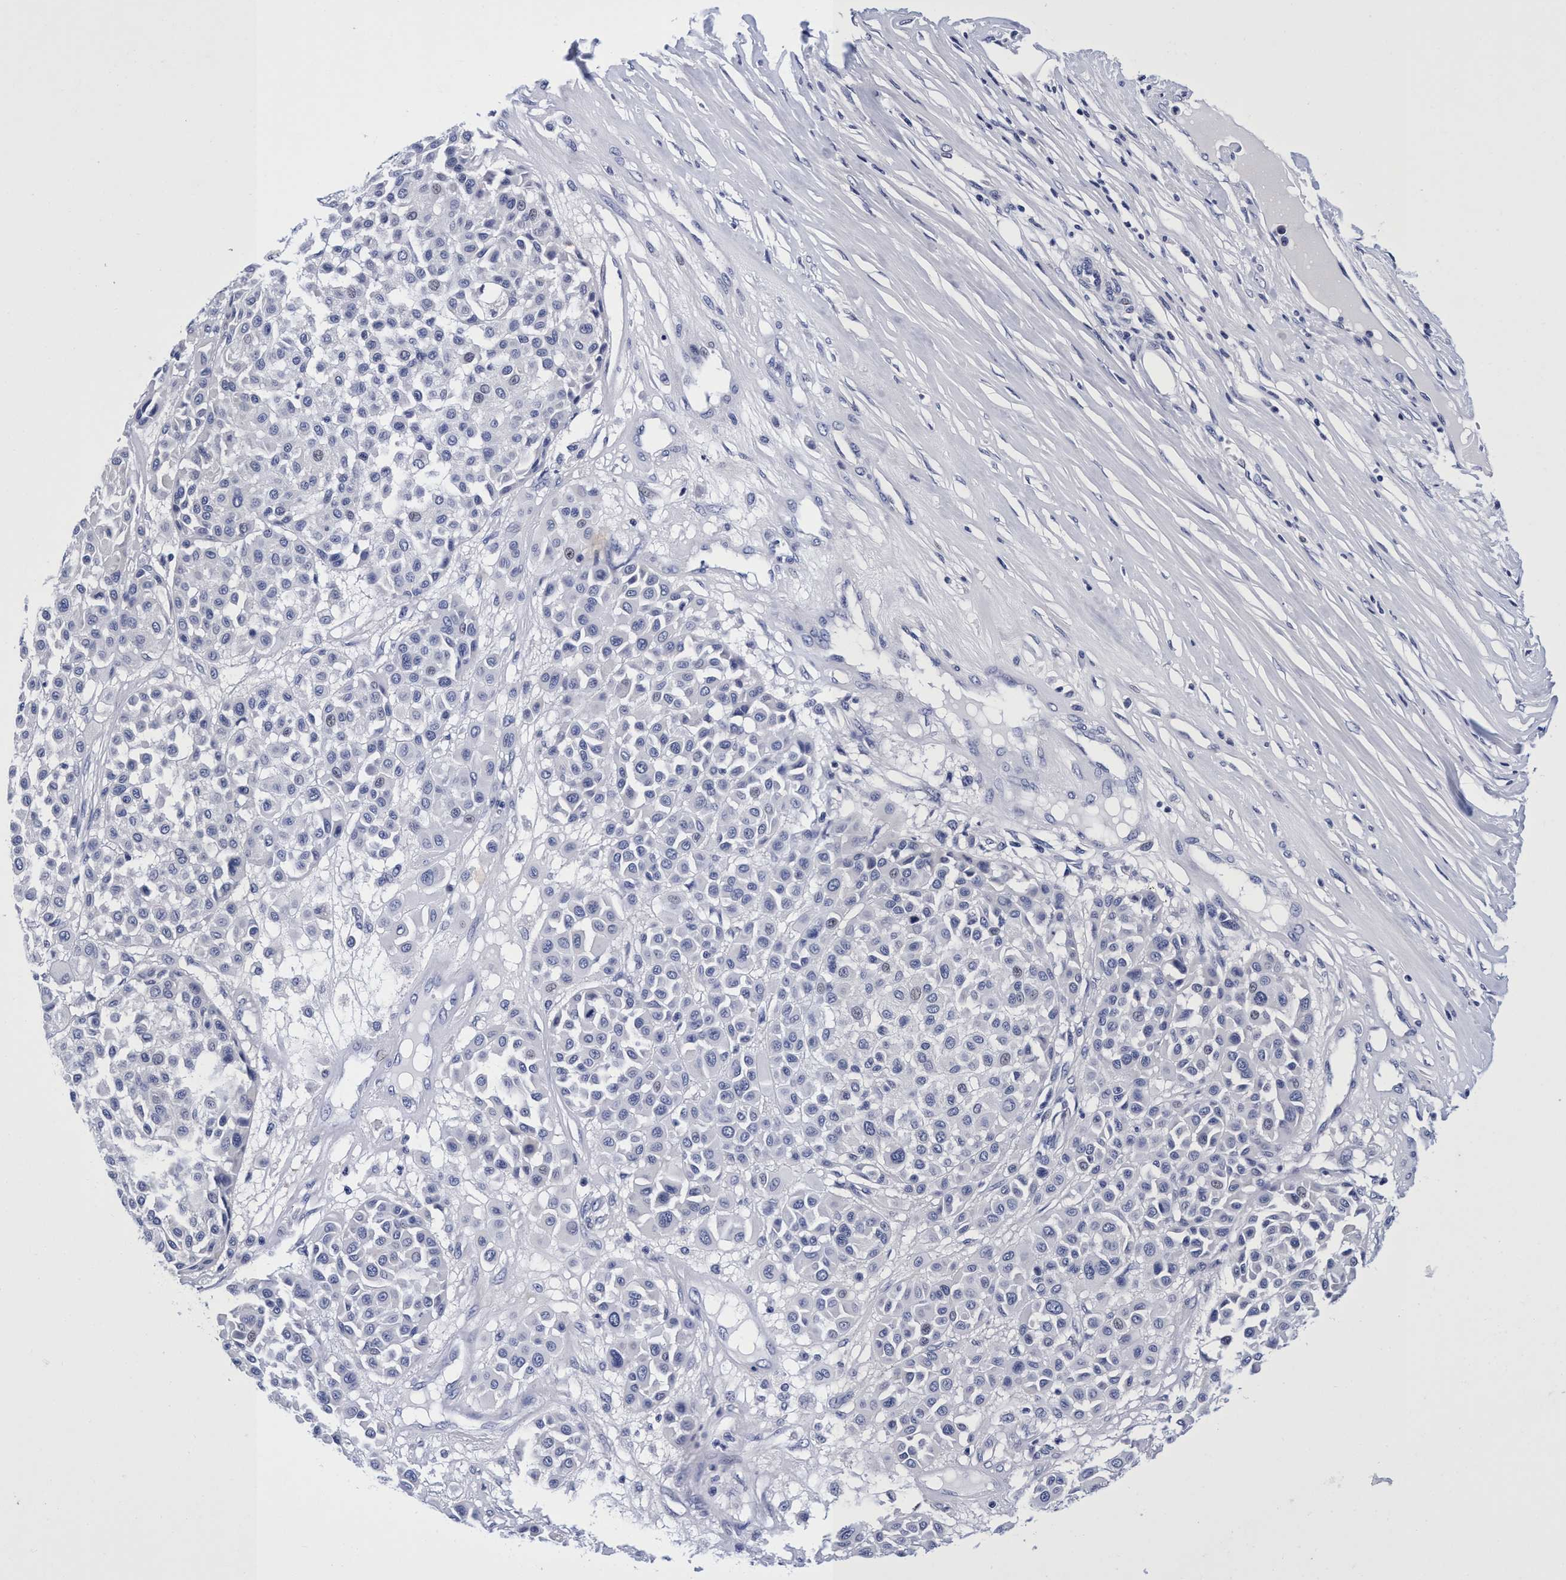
{"staining": {"intensity": "negative", "quantity": "none", "location": "none"}, "tissue": "melanoma", "cell_type": "Tumor cells", "image_type": "cancer", "snomed": [{"axis": "morphology", "description": "Malignant melanoma, Metastatic site"}, {"axis": "topography", "description": "Soft tissue"}], "caption": "DAB (3,3'-diaminobenzidine) immunohistochemical staining of melanoma shows no significant positivity in tumor cells.", "gene": "PLPPR1", "patient": {"sex": "male", "age": 41}}